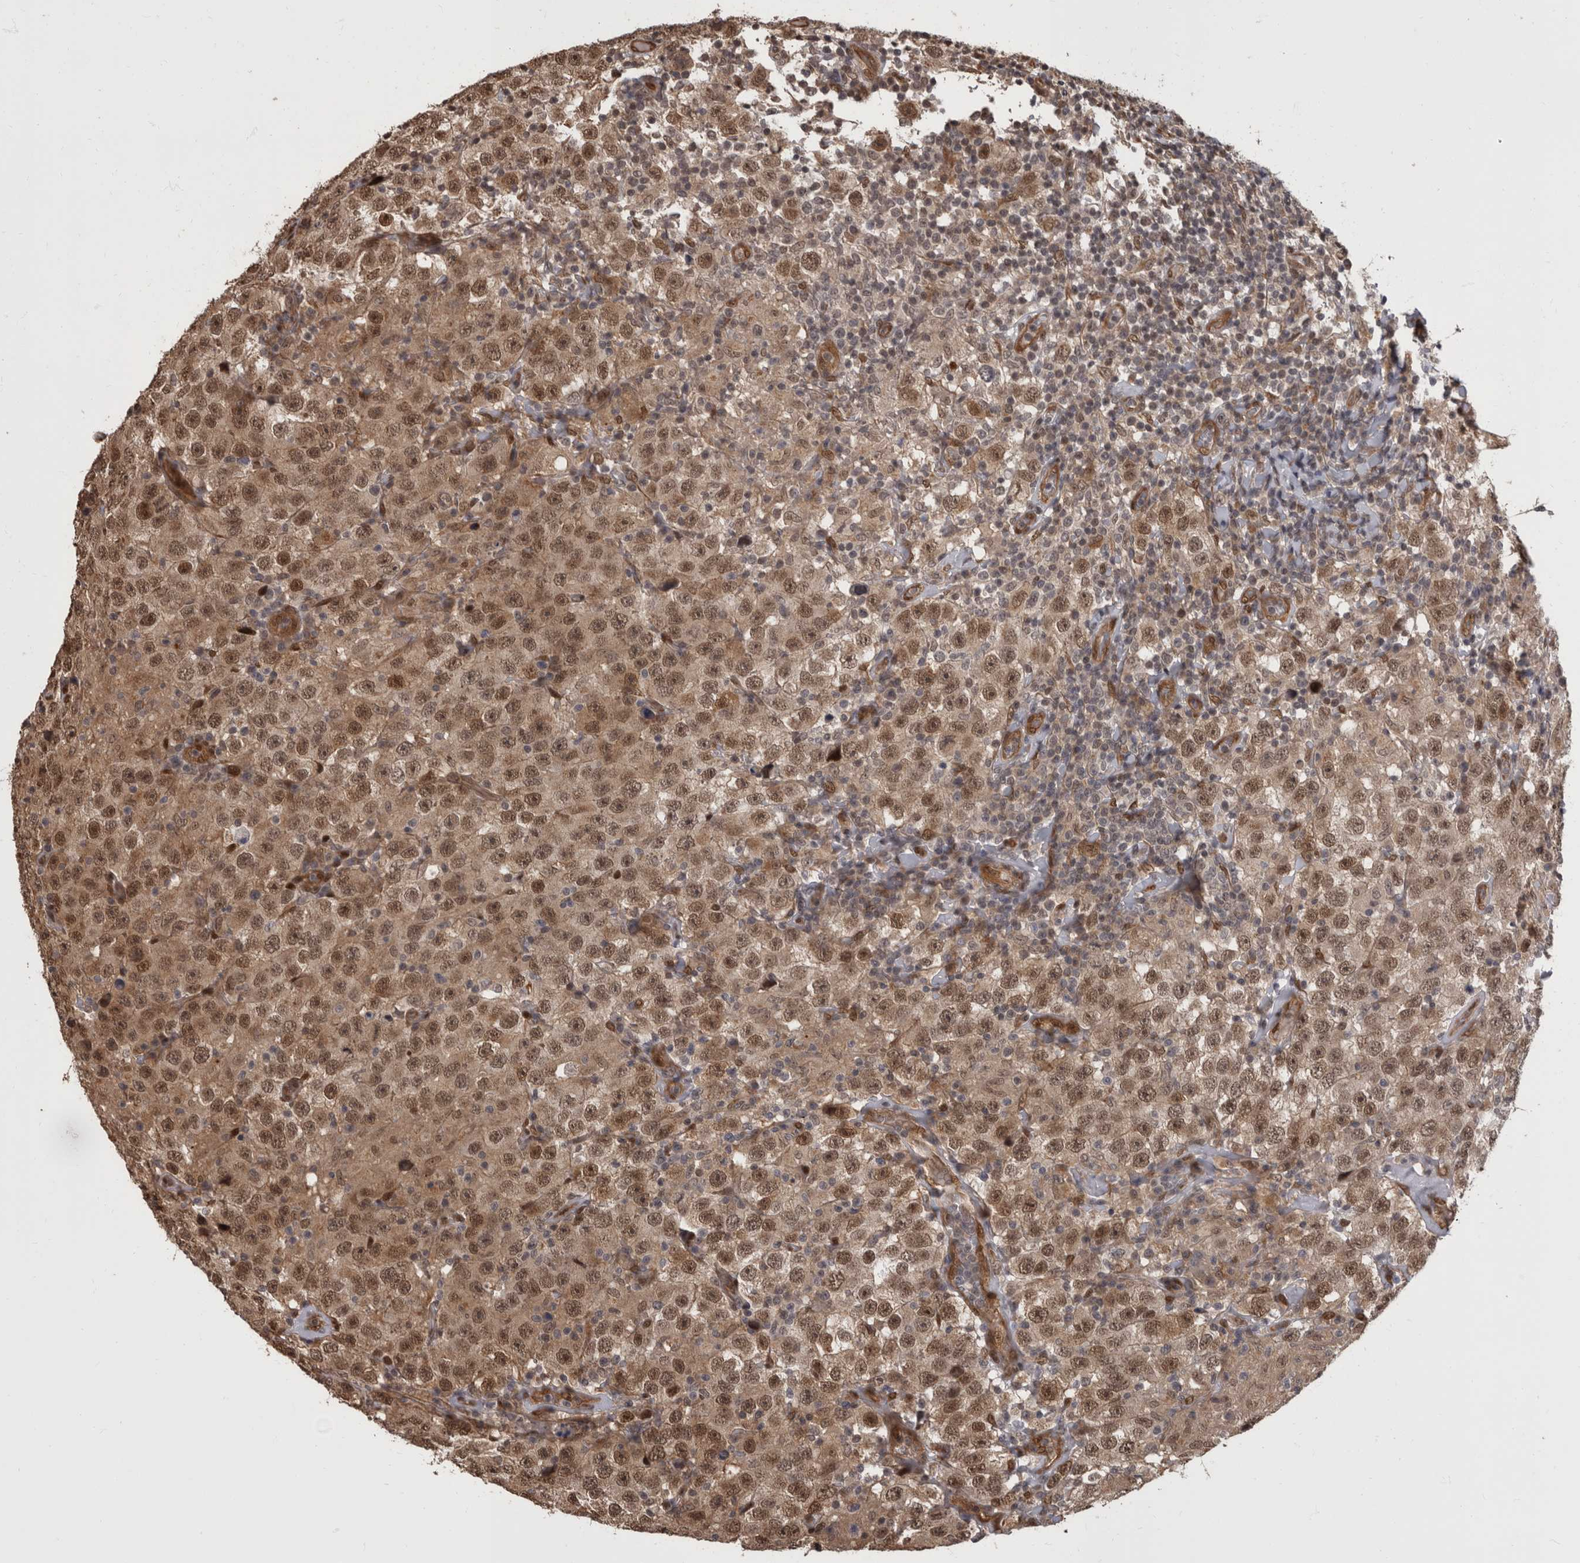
{"staining": {"intensity": "moderate", "quantity": ">75%", "location": "cytoplasmic/membranous,nuclear"}, "tissue": "testis cancer", "cell_type": "Tumor cells", "image_type": "cancer", "snomed": [{"axis": "morphology", "description": "Seminoma, NOS"}, {"axis": "topography", "description": "Testis"}], "caption": "Immunohistochemical staining of seminoma (testis) shows moderate cytoplasmic/membranous and nuclear protein positivity in approximately >75% of tumor cells. The protein is stained brown, and the nuclei are stained in blue (DAB (3,3'-diaminobenzidine) IHC with brightfield microscopy, high magnification).", "gene": "AKT3", "patient": {"sex": "male", "age": 41}}